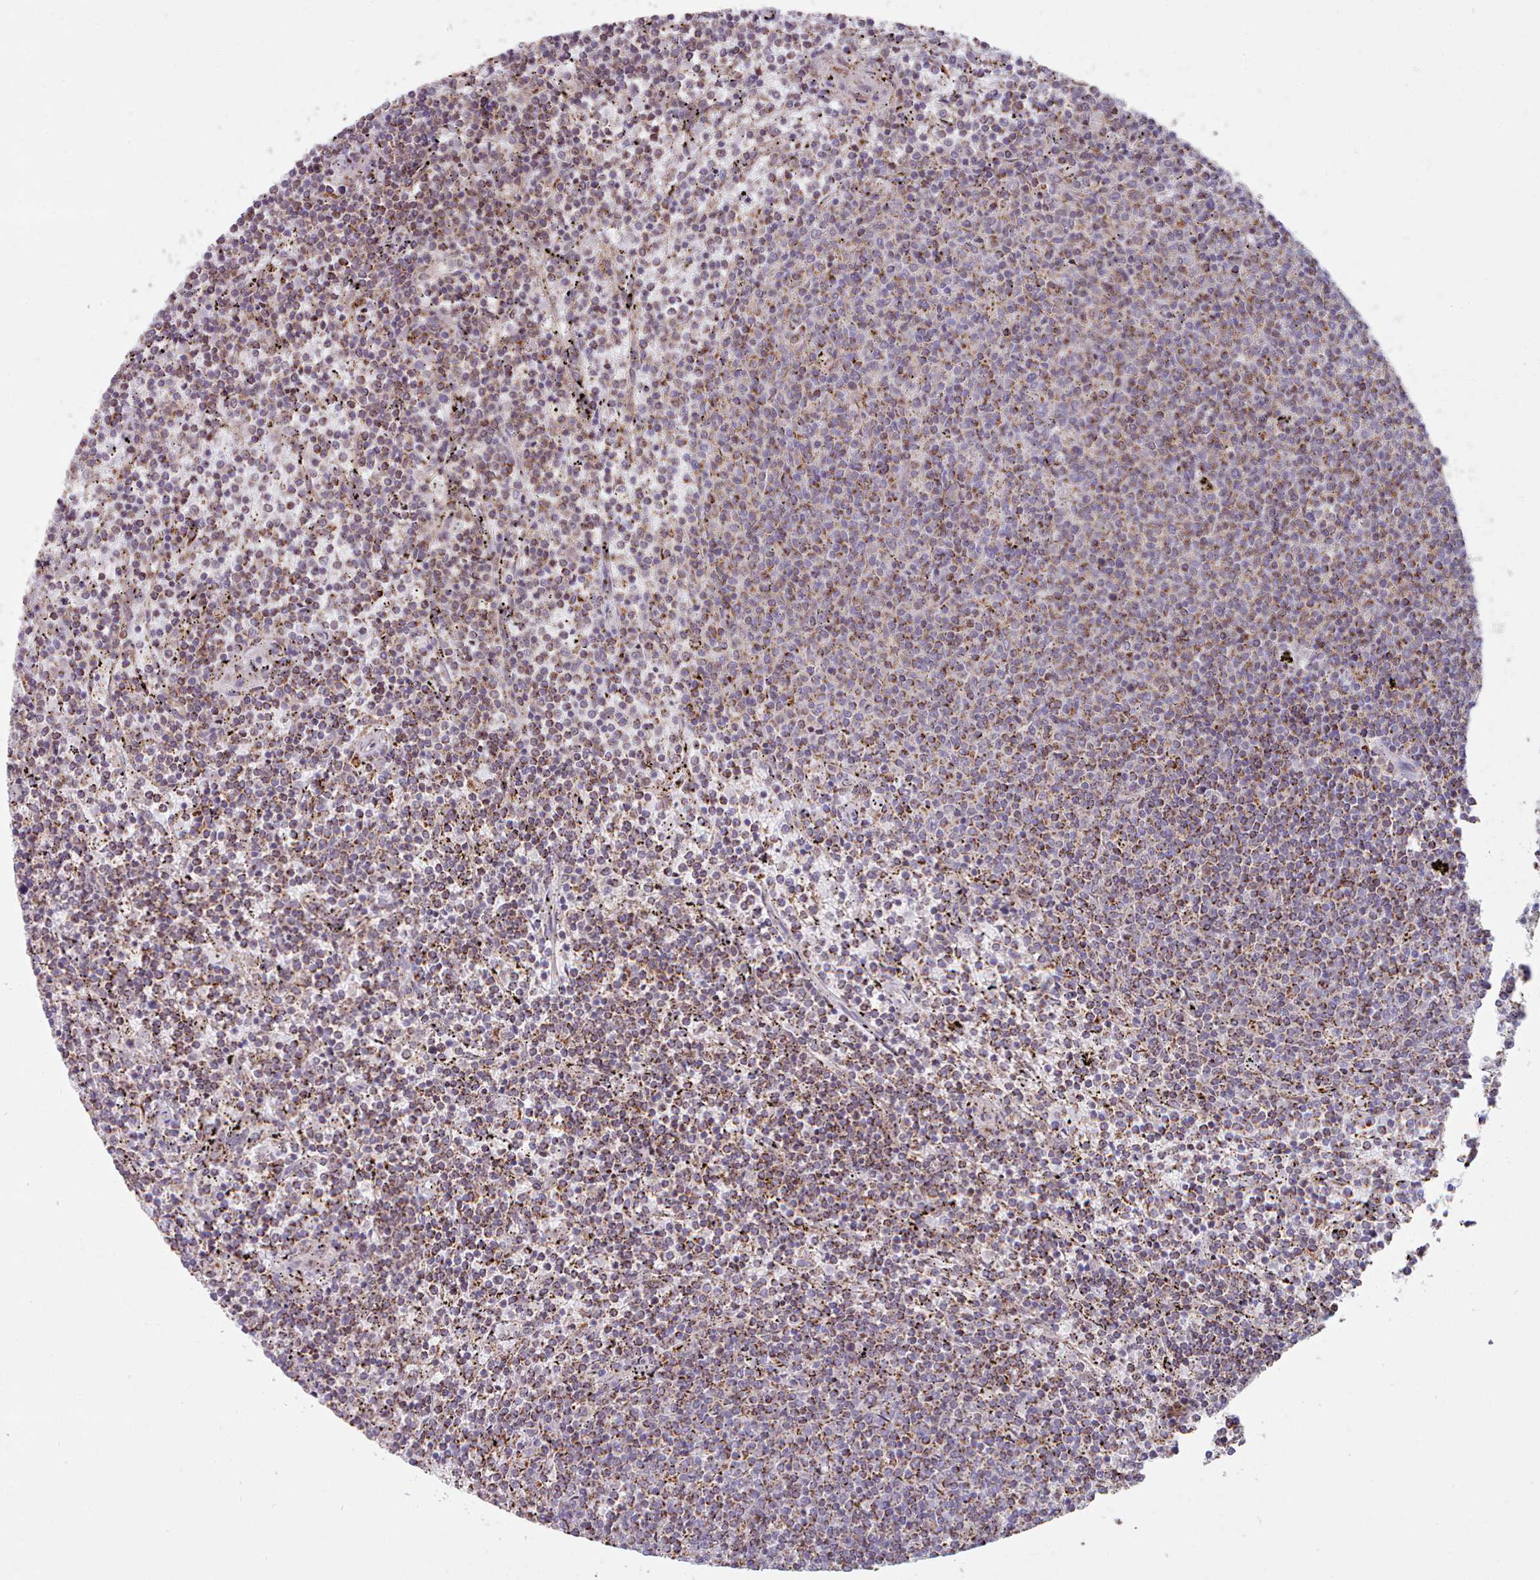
{"staining": {"intensity": "moderate", "quantity": ">75%", "location": "cytoplasmic/membranous"}, "tissue": "lymphoma", "cell_type": "Tumor cells", "image_type": "cancer", "snomed": [{"axis": "morphology", "description": "Malignant lymphoma, non-Hodgkin's type, Low grade"}, {"axis": "topography", "description": "Spleen"}], "caption": "Immunohistochemical staining of human lymphoma reveals medium levels of moderate cytoplasmic/membranous protein positivity in approximately >75% of tumor cells.", "gene": "HSDL2", "patient": {"sex": "female", "age": 50}}